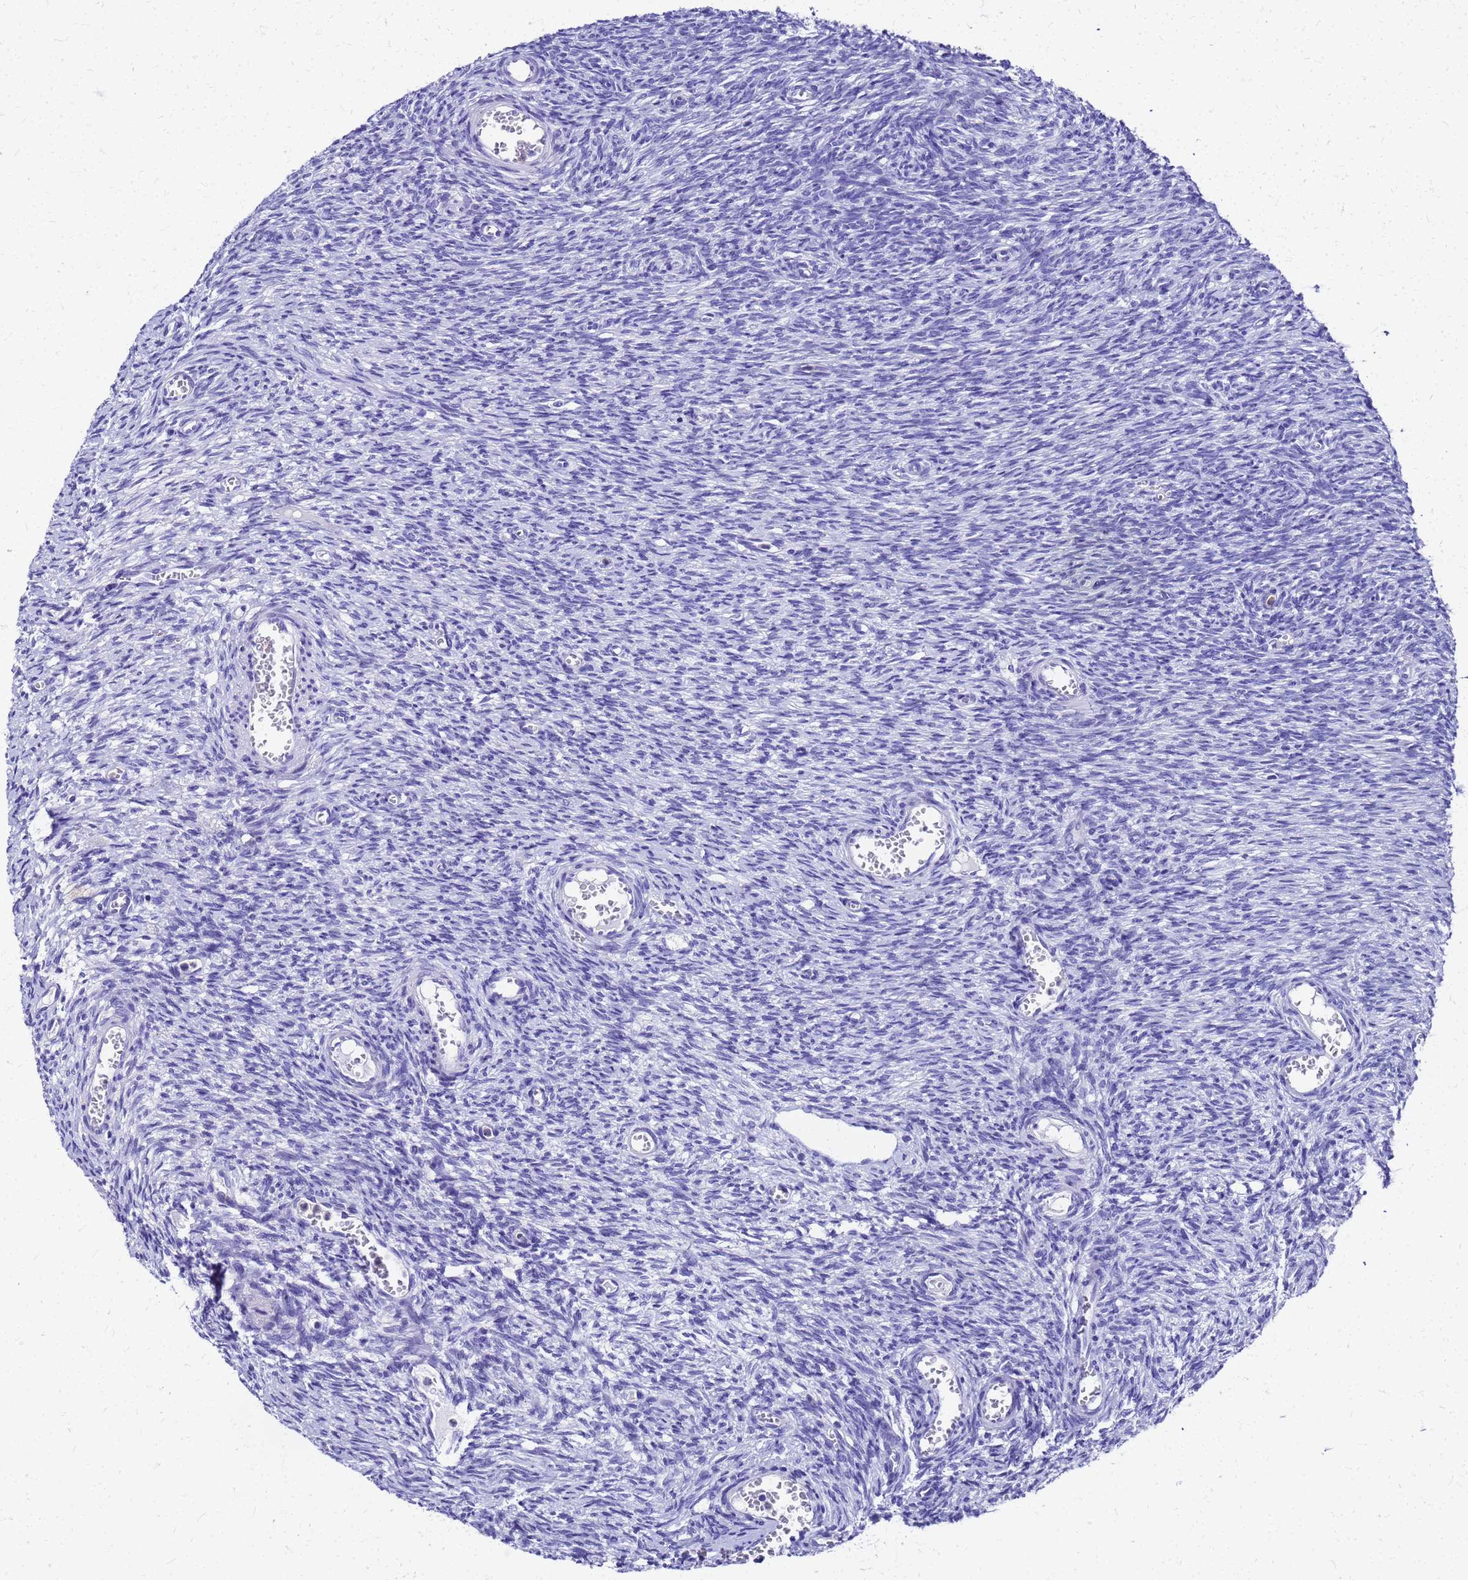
{"staining": {"intensity": "negative", "quantity": "none", "location": "none"}, "tissue": "ovary", "cell_type": "Ovarian stroma cells", "image_type": "normal", "snomed": [{"axis": "morphology", "description": "Normal tissue, NOS"}, {"axis": "topography", "description": "Ovary"}], "caption": "High magnification brightfield microscopy of unremarkable ovary stained with DAB (3,3'-diaminobenzidine) (brown) and counterstained with hematoxylin (blue): ovarian stroma cells show no significant positivity. (DAB (3,3'-diaminobenzidine) IHC, high magnification).", "gene": "SMIM21", "patient": {"sex": "female", "age": 44}}